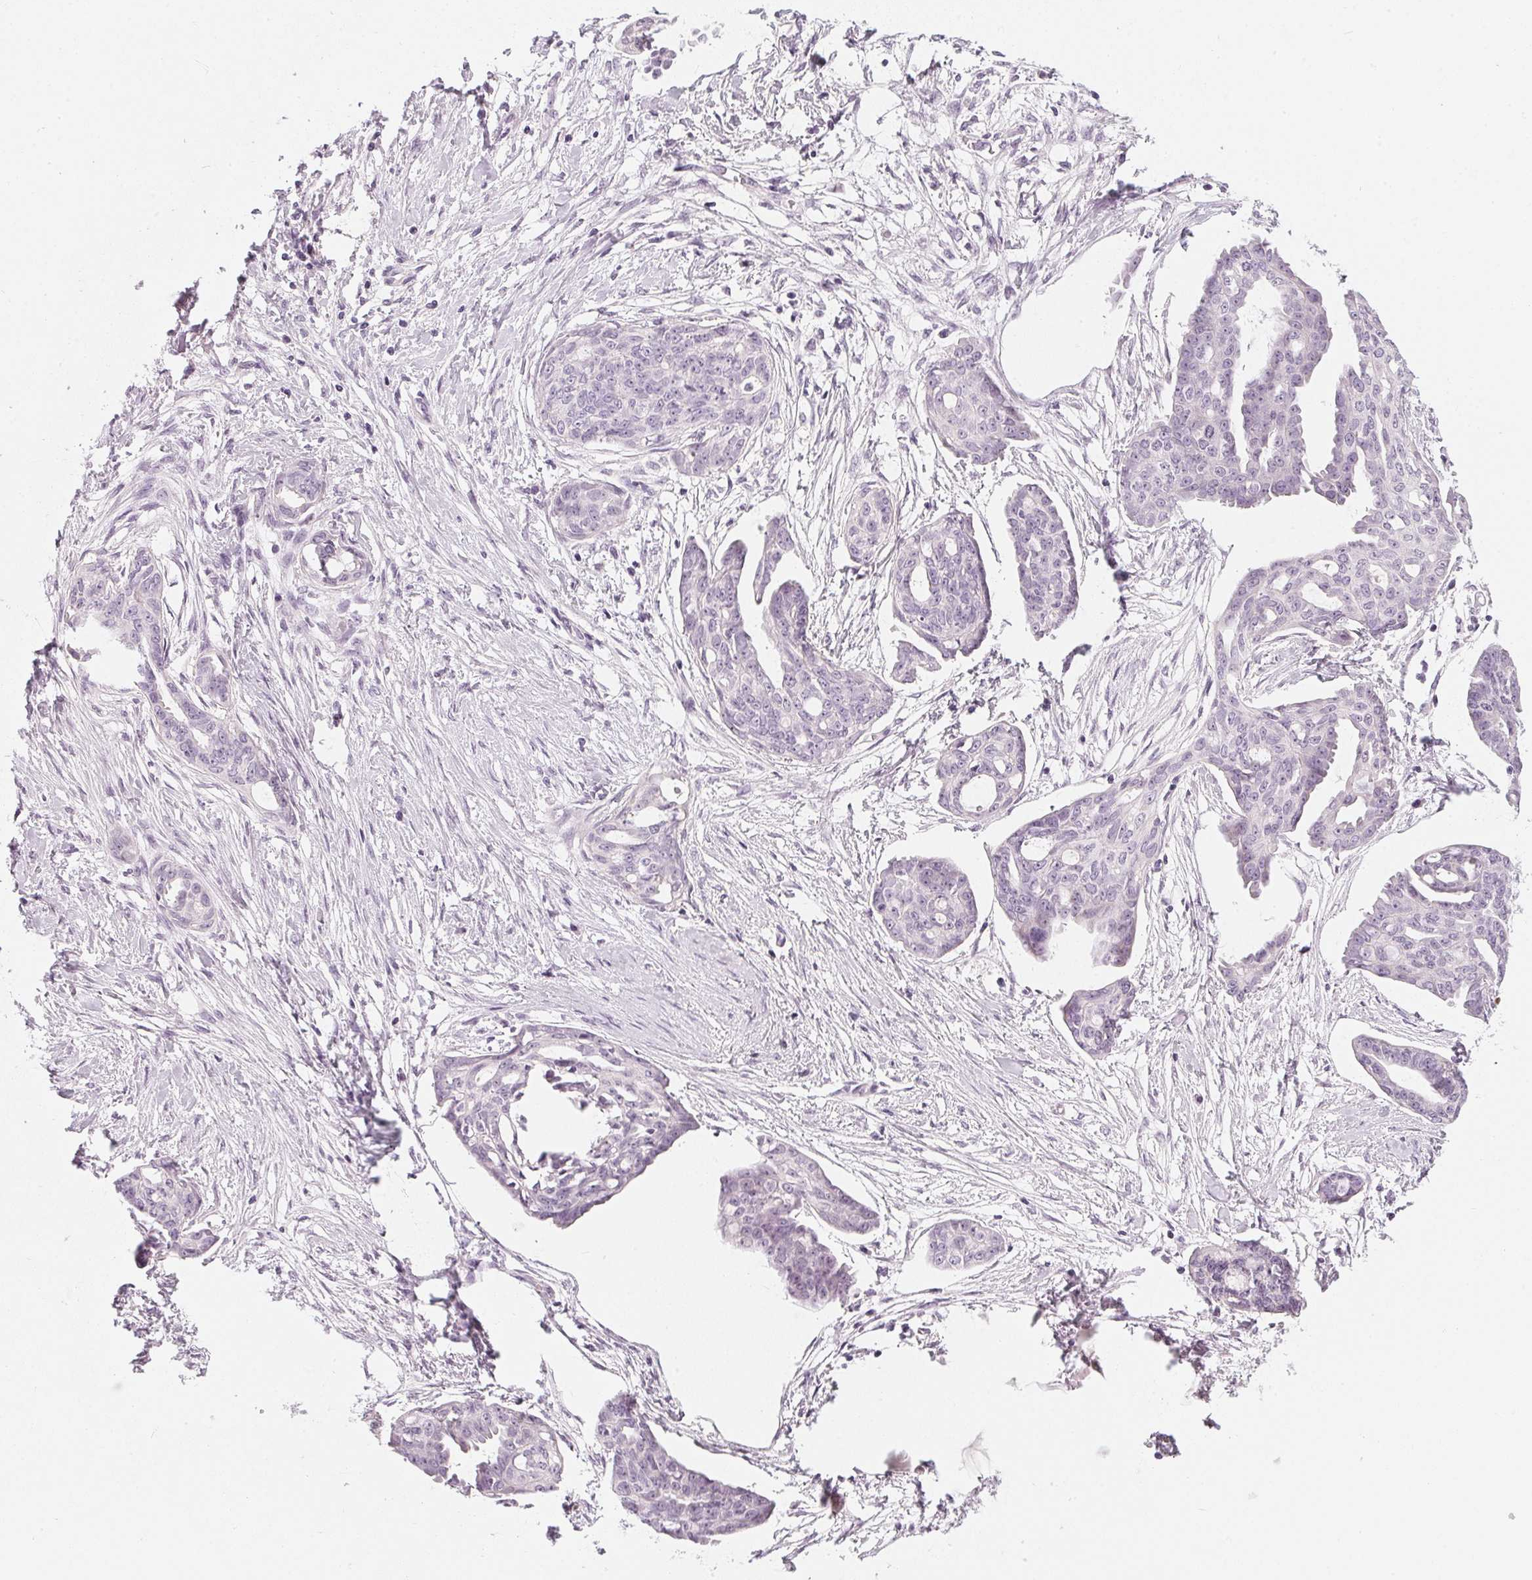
{"staining": {"intensity": "negative", "quantity": "none", "location": "none"}, "tissue": "ovarian cancer", "cell_type": "Tumor cells", "image_type": "cancer", "snomed": [{"axis": "morphology", "description": "Cystadenocarcinoma, serous, NOS"}, {"axis": "topography", "description": "Ovary"}], "caption": "Ovarian cancer stained for a protein using IHC demonstrates no staining tumor cells.", "gene": "CHST4", "patient": {"sex": "female", "age": 71}}